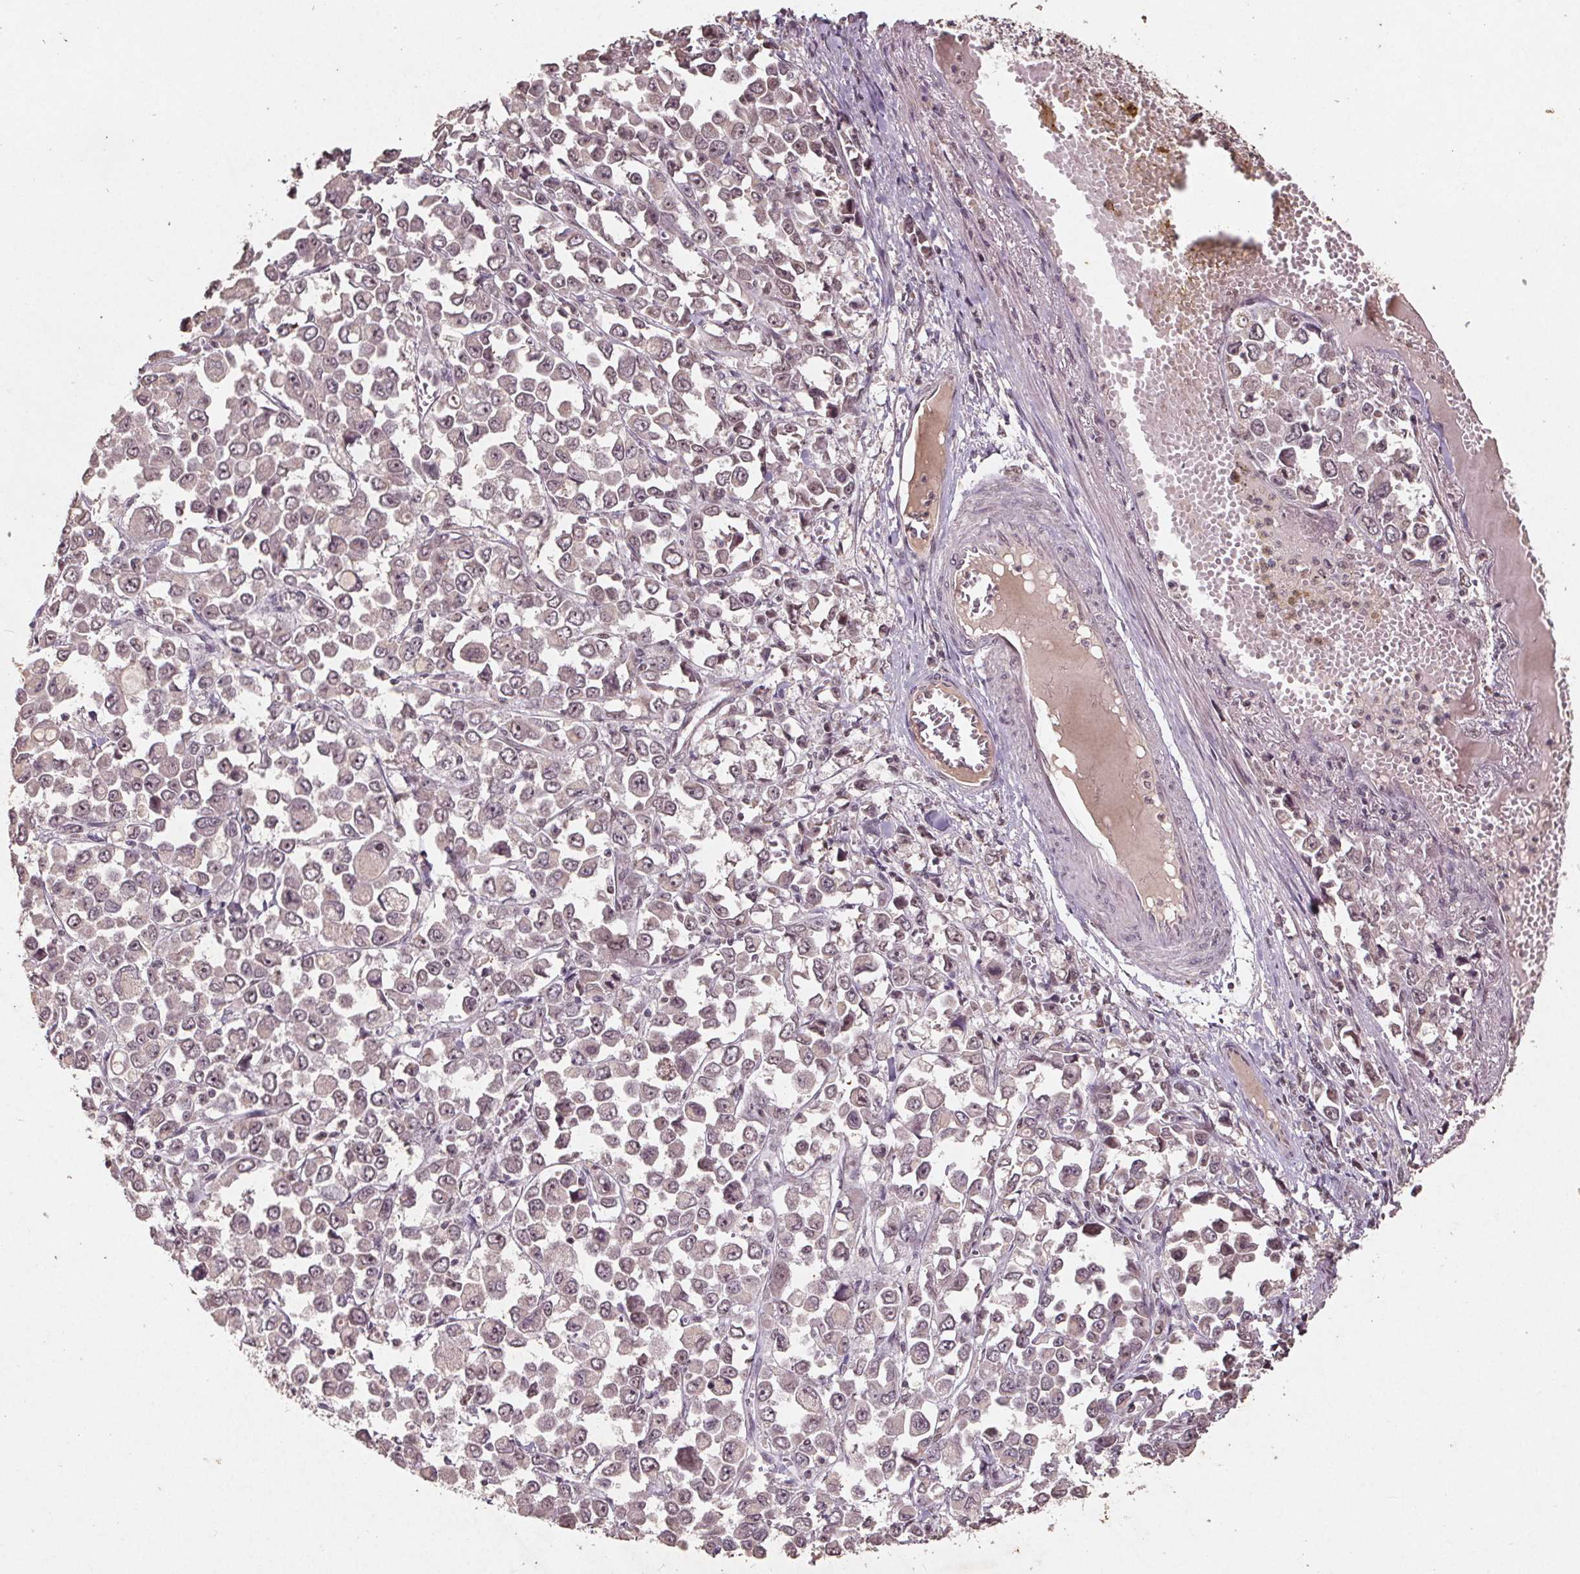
{"staining": {"intensity": "weak", "quantity": "25%-75%", "location": "cytoplasmic/membranous,nuclear"}, "tissue": "stomach cancer", "cell_type": "Tumor cells", "image_type": "cancer", "snomed": [{"axis": "morphology", "description": "Adenocarcinoma, NOS"}, {"axis": "topography", "description": "Stomach, upper"}], "caption": "Human adenocarcinoma (stomach) stained for a protein (brown) demonstrates weak cytoplasmic/membranous and nuclear positive staining in approximately 25%-75% of tumor cells.", "gene": "DNMT3B", "patient": {"sex": "male", "age": 70}}